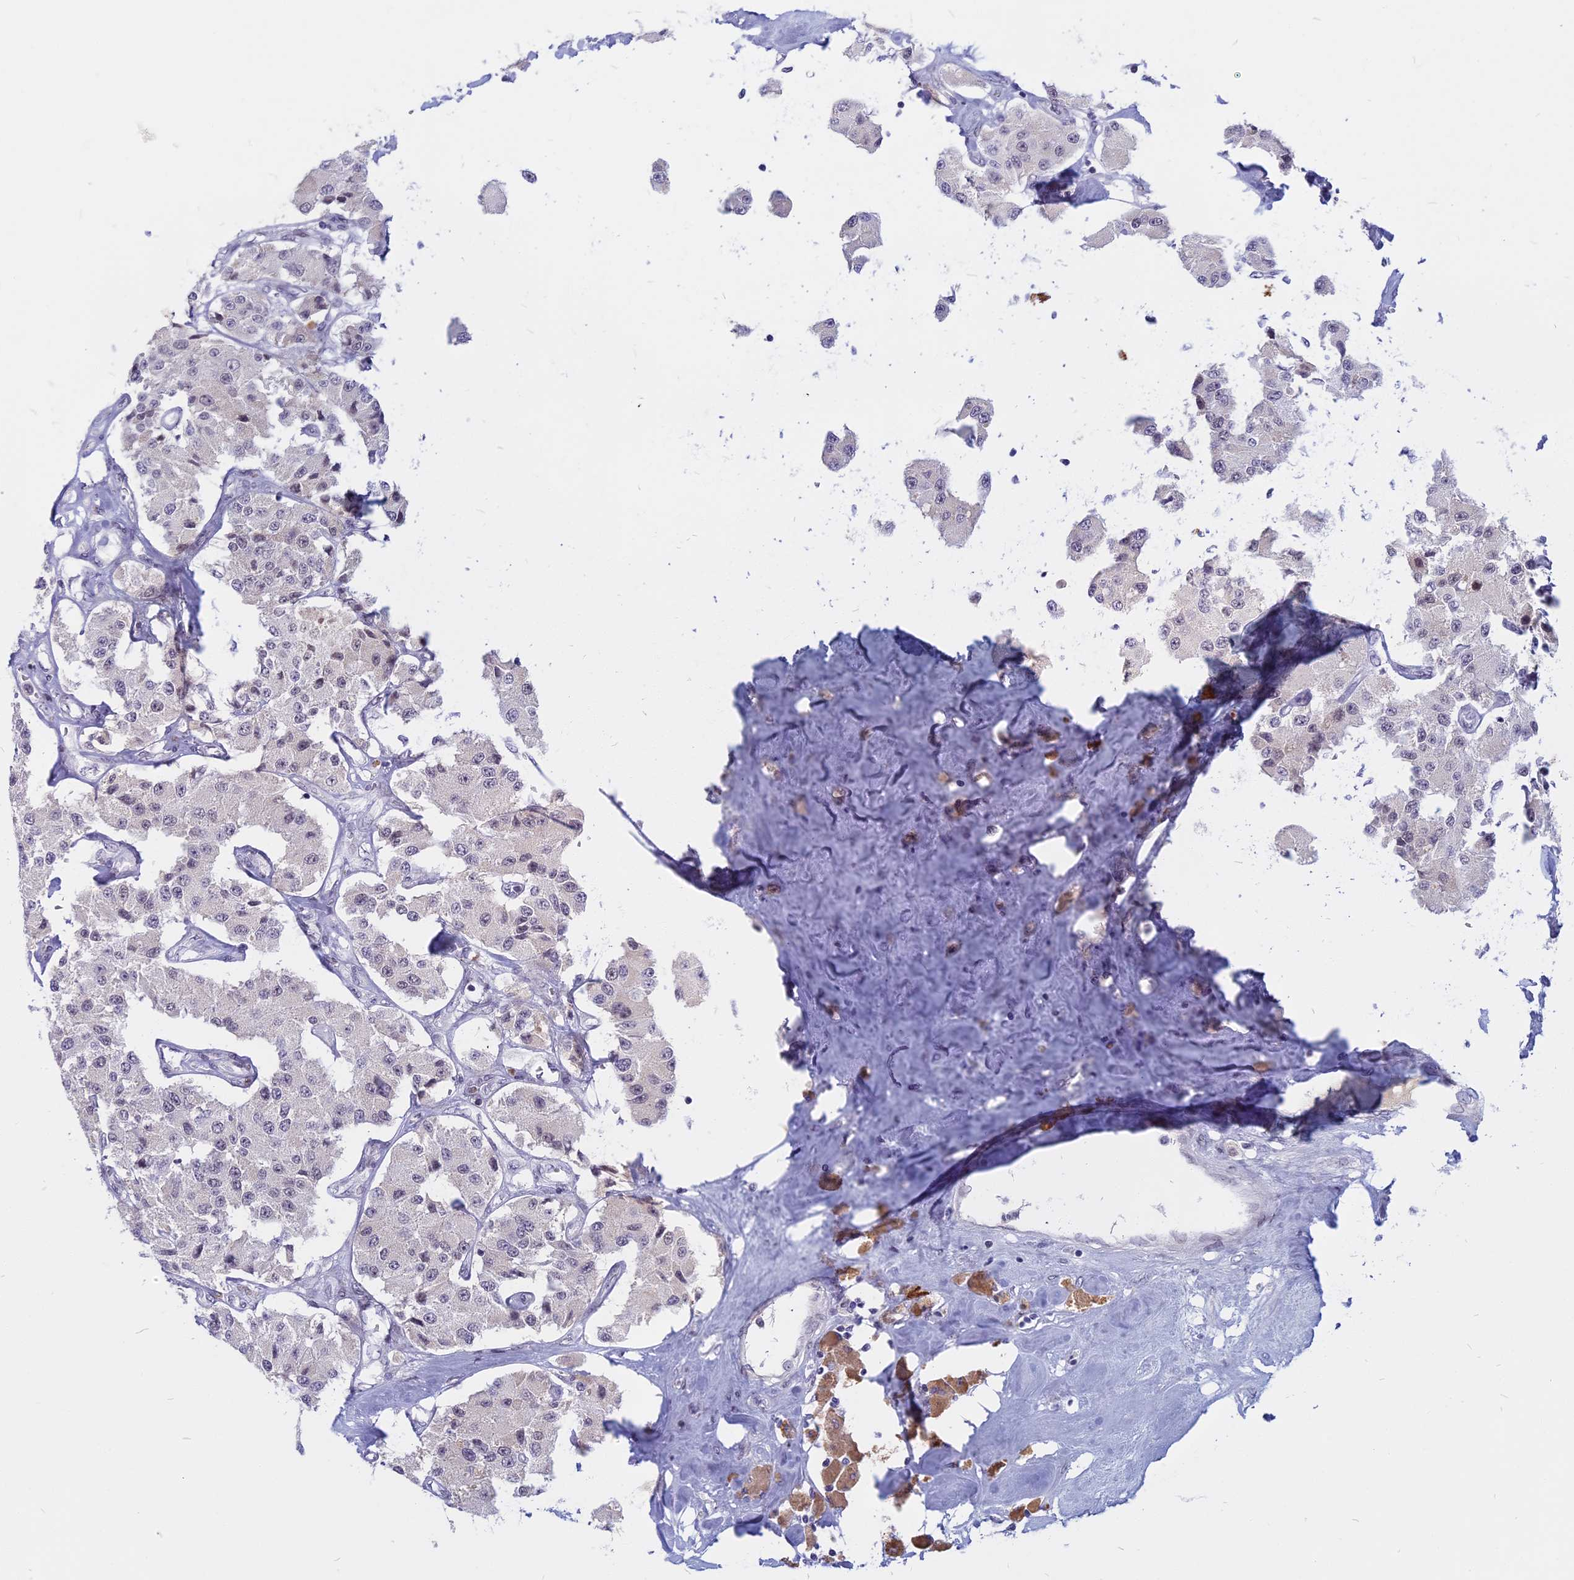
{"staining": {"intensity": "negative", "quantity": "none", "location": "none"}, "tissue": "carcinoid", "cell_type": "Tumor cells", "image_type": "cancer", "snomed": [{"axis": "morphology", "description": "Carcinoid, malignant, NOS"}, {"axis": "topography", "description": "Pancreas"}], "caption": "Immunohistochemistry photomicrograph of neoplastic tissue: human carcinoid stained with DAB (3,3'-diaminobenzidine) exhibits no significant protein positivity in tumor cells. The staining is performed using DAB (3,3'-diaminobenzidine) brown chromogen with nuclei counter-stained in using hematoxylin.", "gene": "CDC7", "patient": {"sex": "male", "age": 41}}